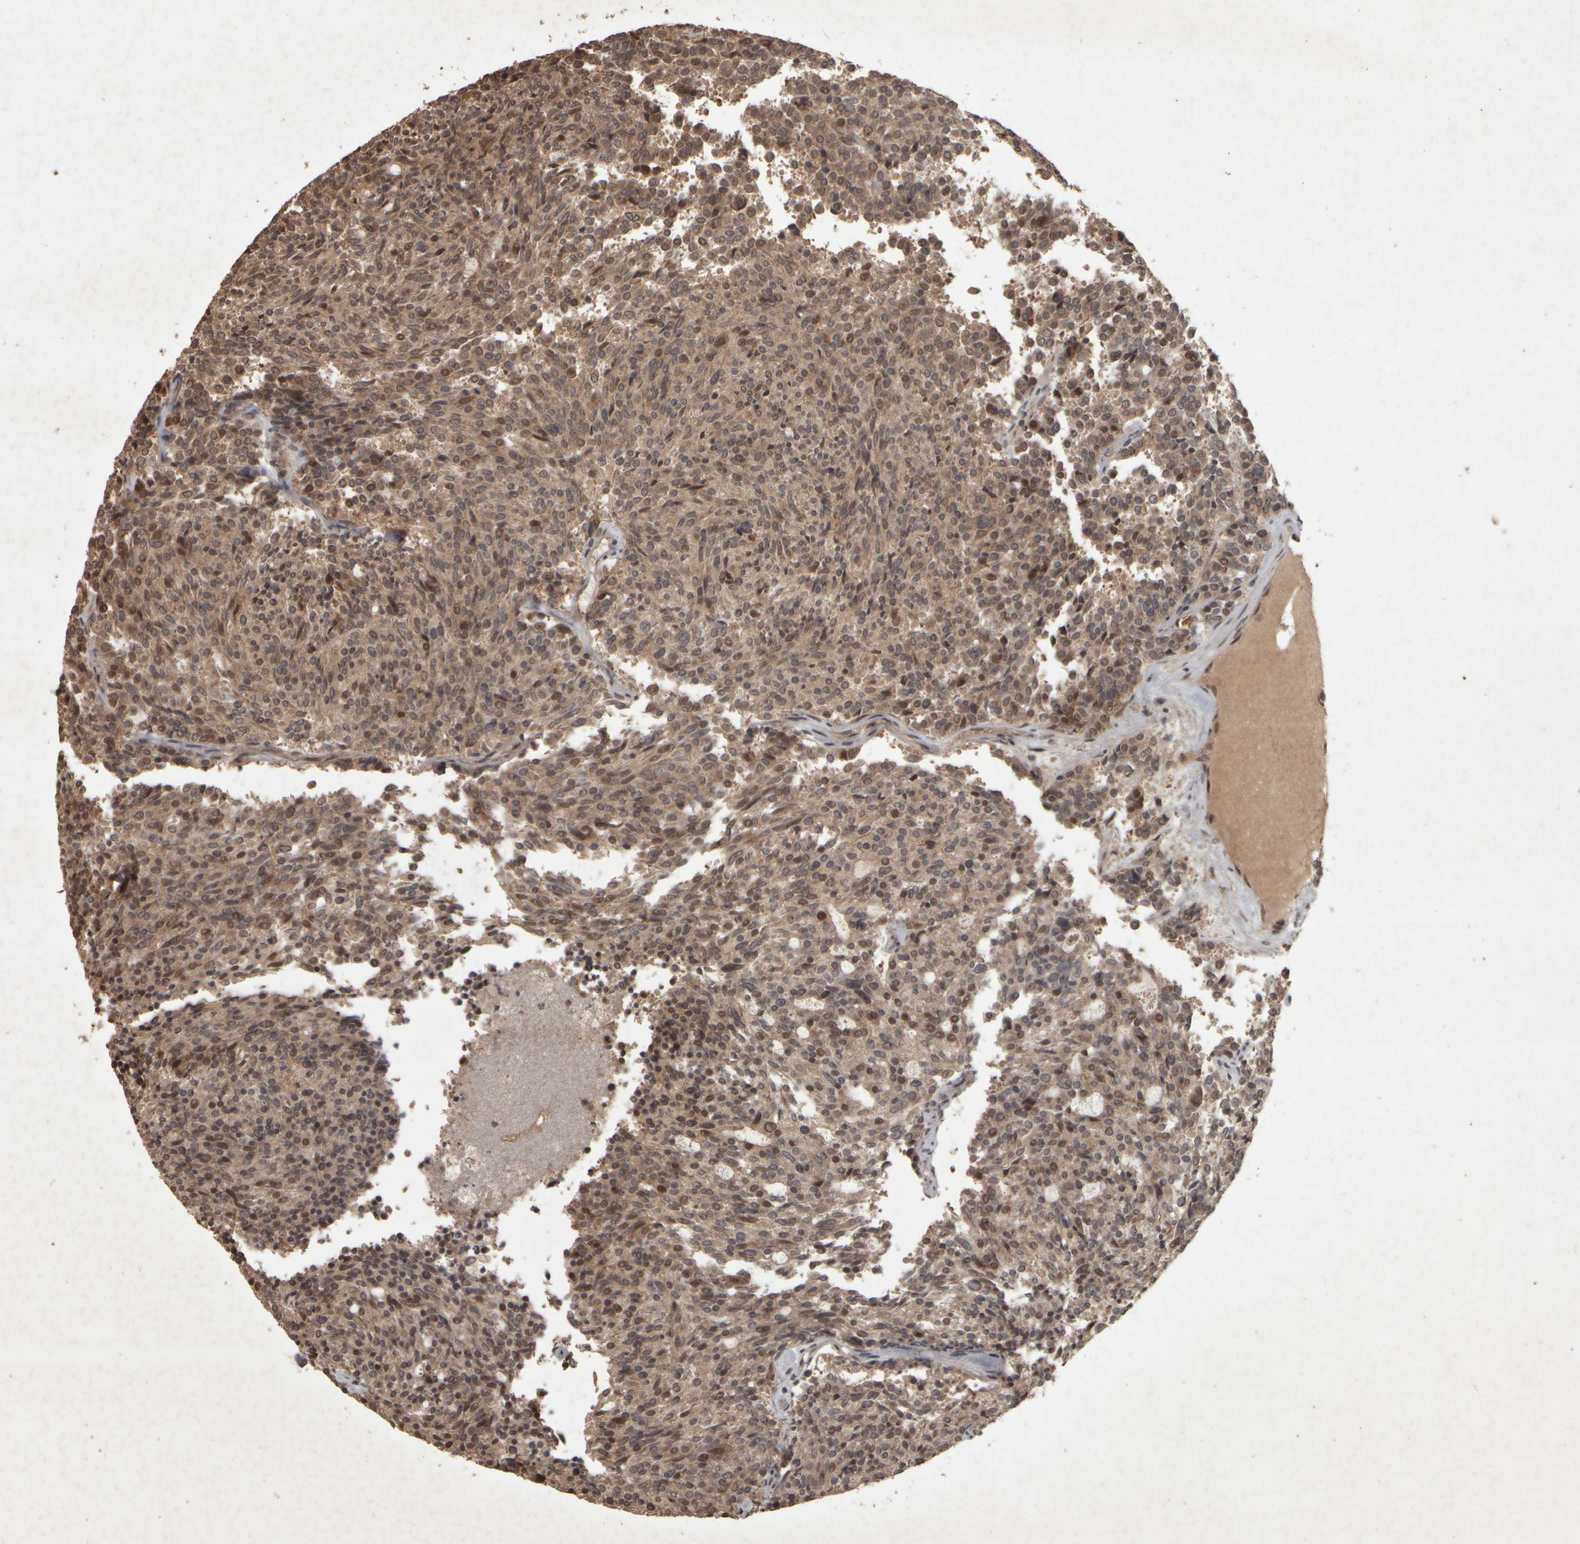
{"staining": {"intensity": "moderate", "quantity": ">75%", "location": "cytoplasmic/membranous"}, "tissue": "carcinoid", "cell_type": "Tumor cells", "image_type": "cancer", "snomed": [{"axis": "morphology", "description": "Carcinoid, malignant, NOS"}, {"axis": "topography", "description": "Pancreas"}], "caption": "Brown immunohistochemical staining in carcinoid shows moderate cytoplasmic/membranous positivity in approximately >75% of tumor cells.", "gene": "ACO1", "patient": {"sex": "female", "age": 54}}